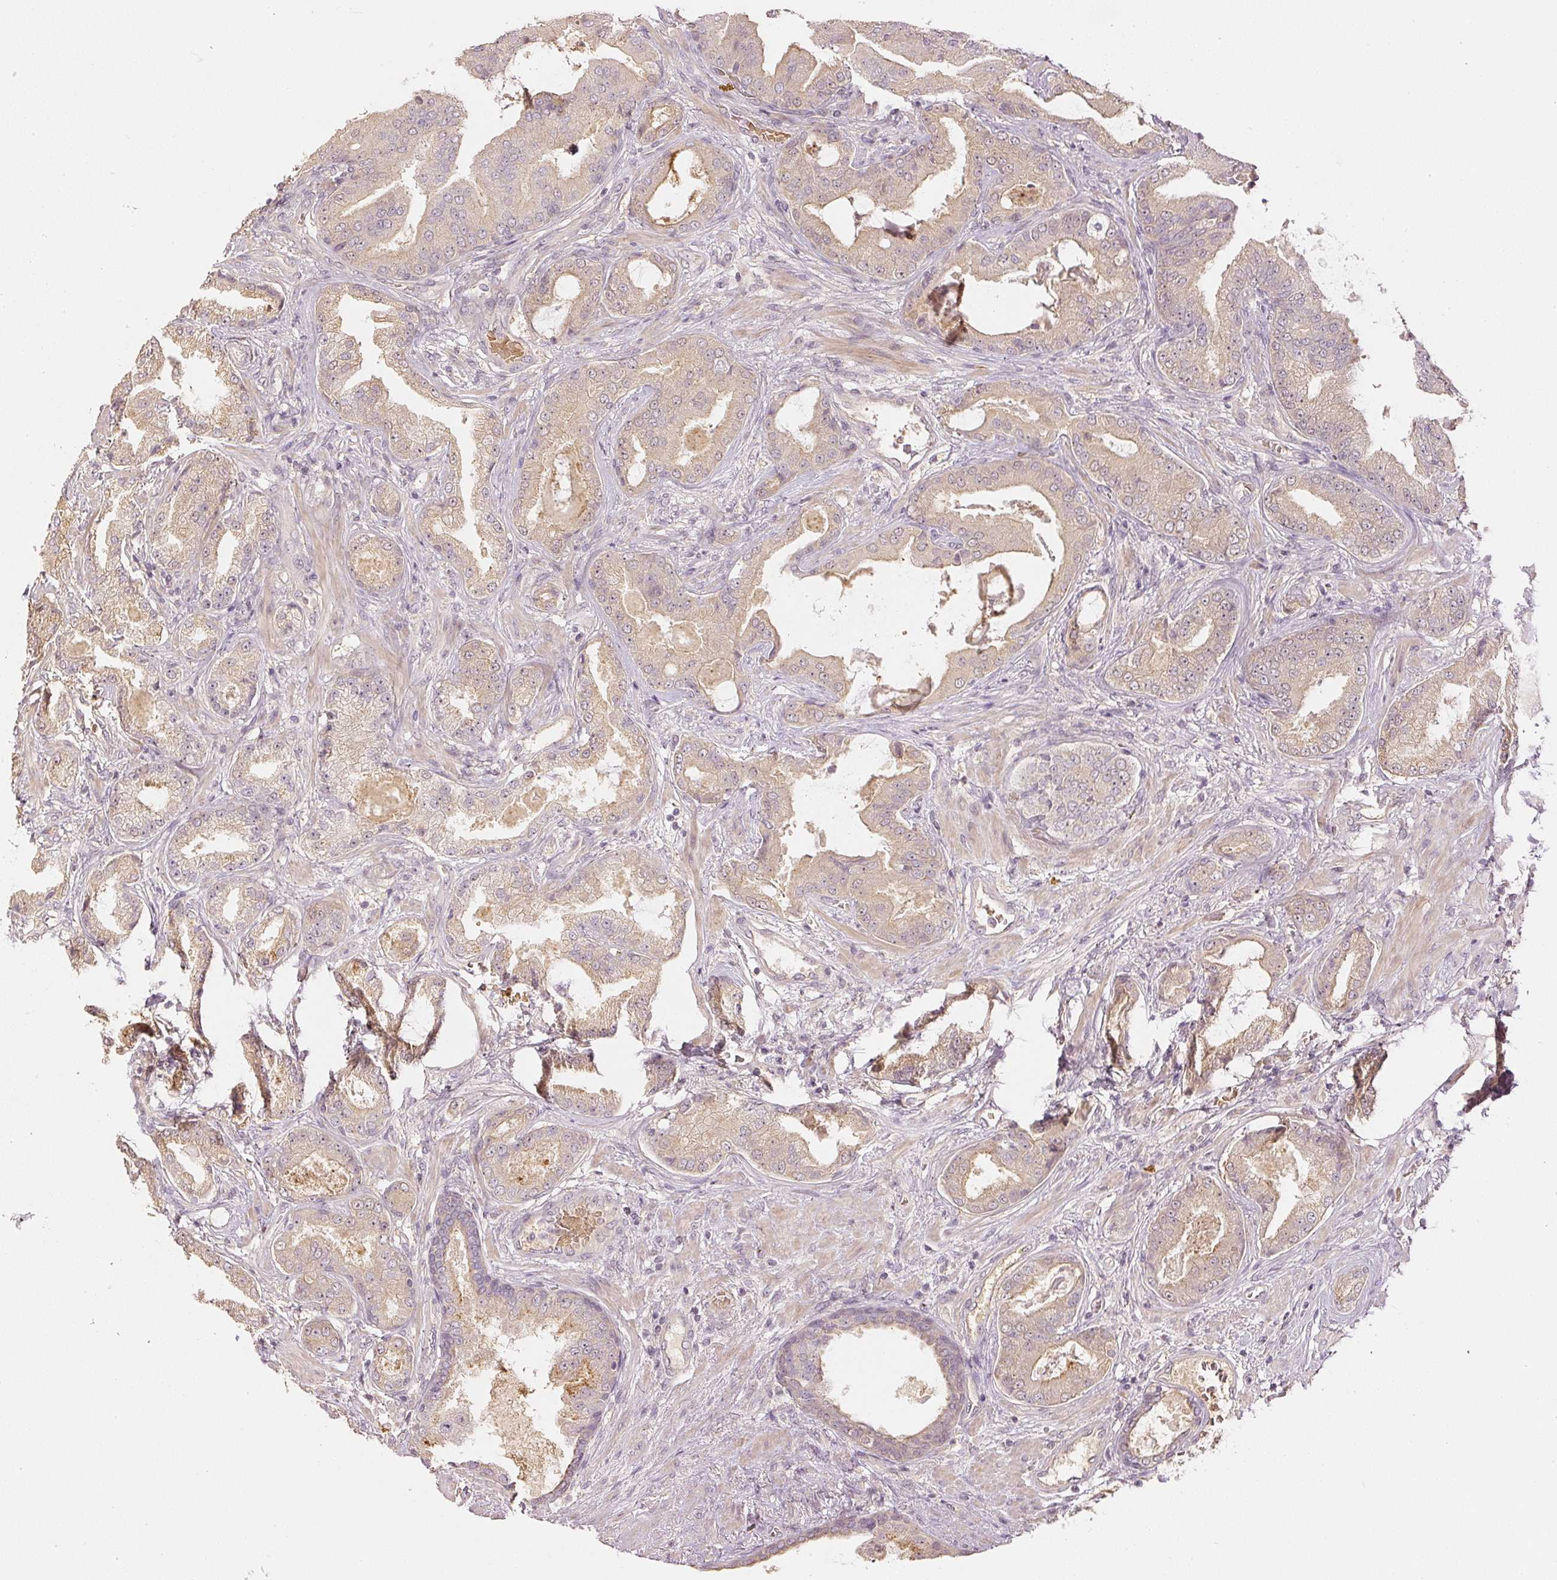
{"staining": {"intensity": "weak", "quantity": "25%-75%", "location": "cytoplasmic/membranous"}, "tissue": "prostate cancer", "cell_type": "Tumor cells", "image_type": "cancer", "snomed": [{"axis": "morphology", "description": "Adenocarcinoma, High grade"}, {"axis": "topography", "description": "Prostate"}], "caption": "A low amount of weak cytoplasmic/membranous expression is identified in approximately 25%-75% of tumor cells in prostate cancer tissue. The staining is performed using DAB (3,3'-diaminobenzidine) brown chromogen to label protein expression. The nuclei are counter-stained blue using hematoxylin.", "gene": "GZMA", "patient": {"sex": "male", "age": 68}}